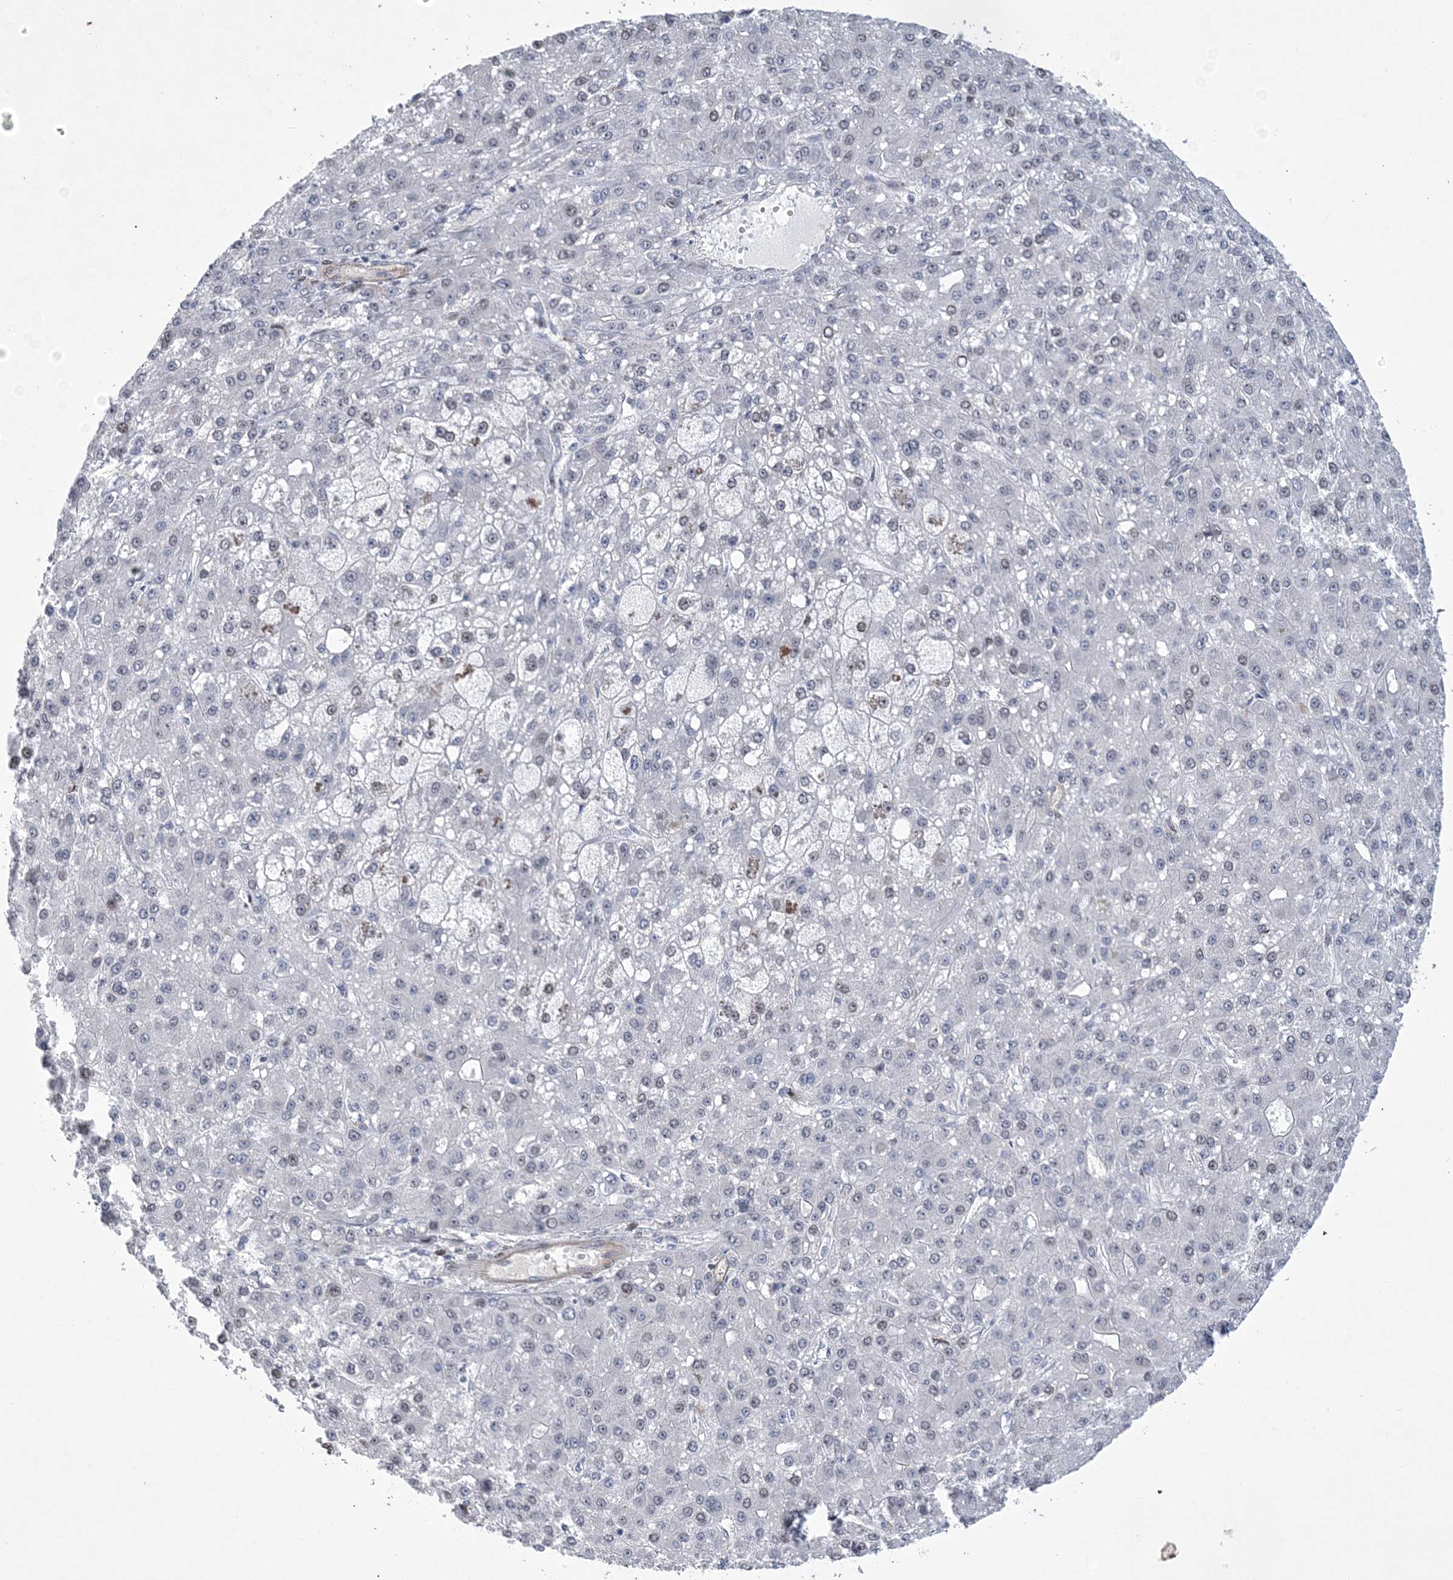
{"staining": {"intensity": "negative", "quantity": "none", "location": "none"}, "tissue": "liver cancer", "cell_type": "Tumor cells", "image_type": "cancer", "snomed": [{"axis": "morphology", "description": "Carcinoma, Hepatocellular, NOS"}, {"axis": "topography", "description": "Liver"}], "caption": "Immunohistochemistry (IHC) of human hepatocellular carcinoma (liver) shows no expression in tumor cells.", "gene": "HOMEZ", "patient": {"sex": "male", "age": 67}}